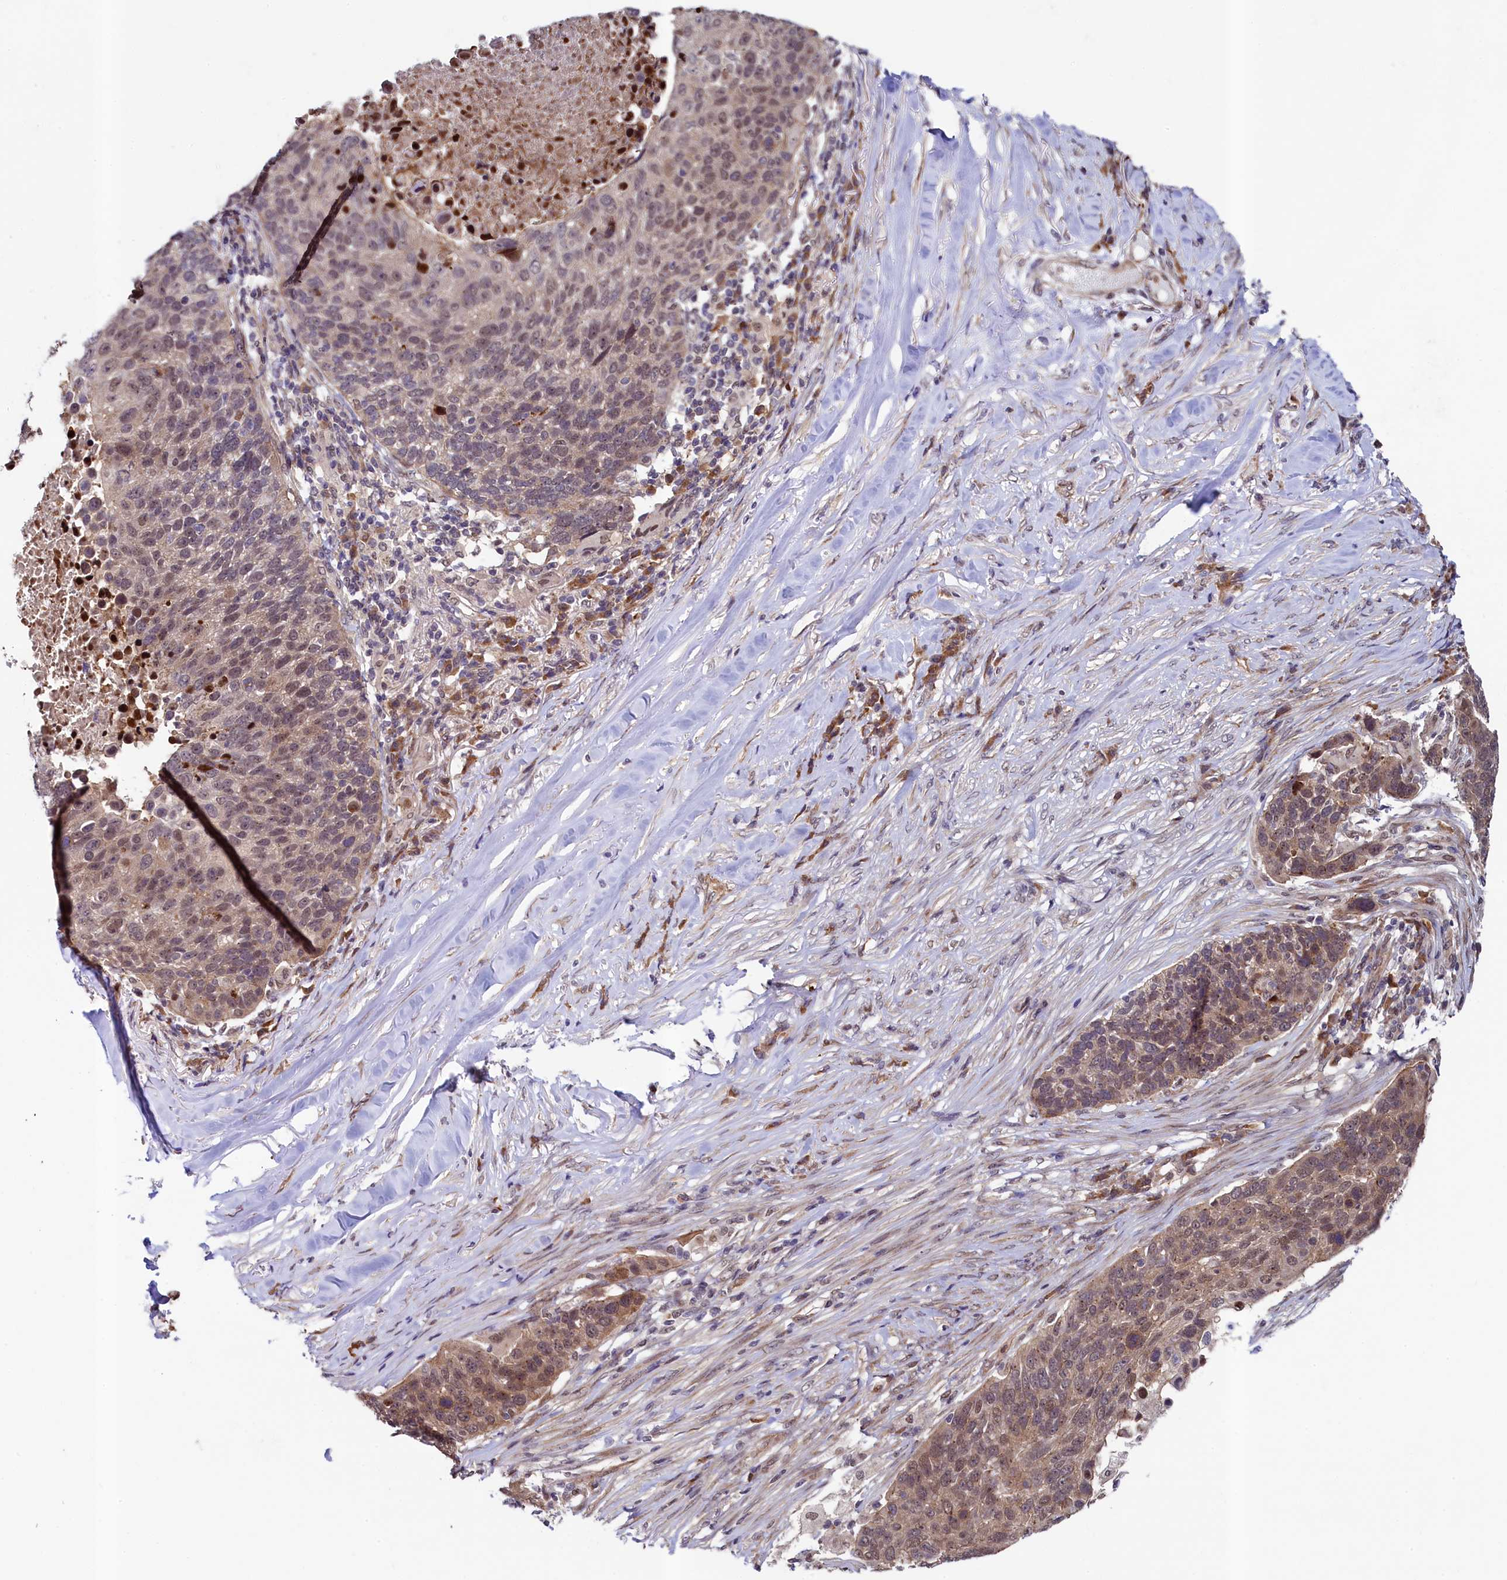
{"staining": {"intensity": "moderate", "quantity": ">75%", "location": "nuclear"}, "tissue": "lung cancer", "cell_type": "Tumor cells", "image_type": "cancer", "snomed": [{"axis": "morphology", "description": "Normal tissue, NOS"}, {"axis": "morphology", "description": "Squamous cell carcinoma, NOS"}, {"axis": "topography", "description": "Lymph node"}, {"axis": "topography", "description": "Lung"}], "caption": "Immunohistochemistry photomicrograph of lung cancer stained for a protein (brown), which exhibits medium levels of moderate nuclear expression in approximately >75% of tumor cells.", "gene": "LEO1", "patient": {"sex": "male", "age": 66}}